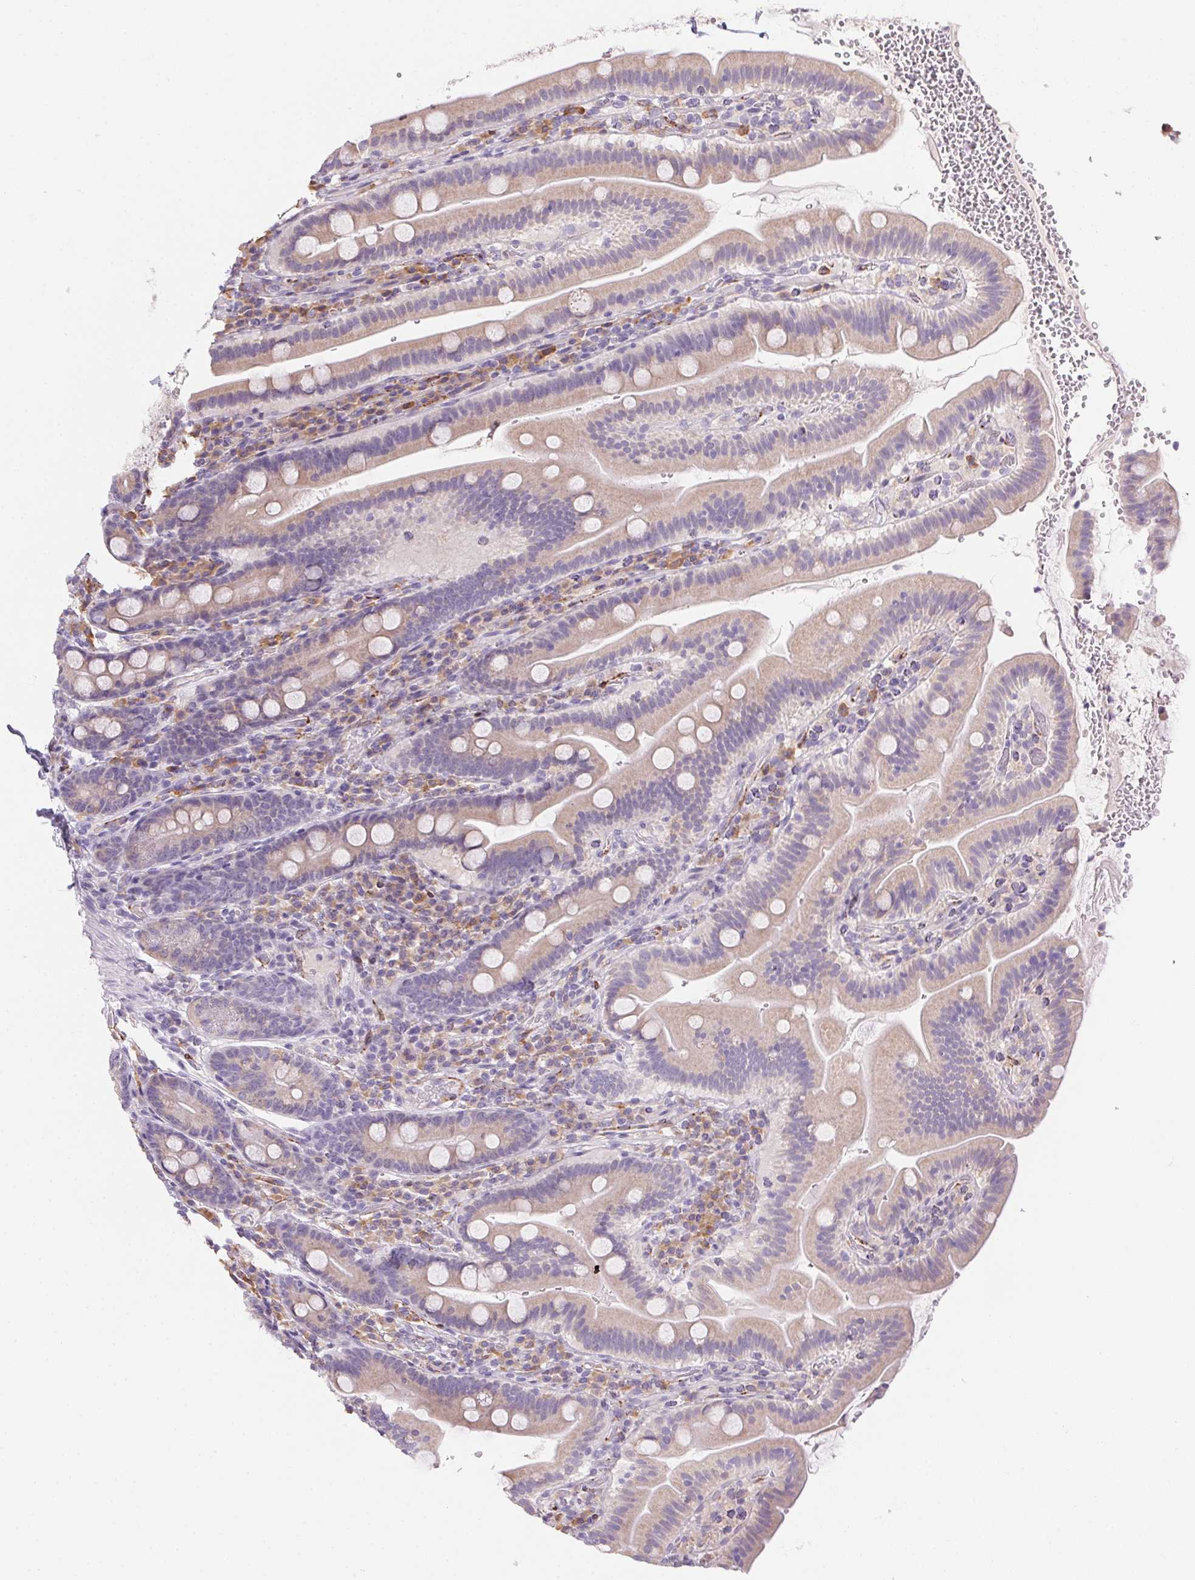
{"staining": {"intensity": "weak", "quantity": "25%-75%", "location": "cytoplasmic/membranous"}, "tissue": "small intestine", "cell_type": "Glandular cells", "image_type": "normal", "snomed": [{"axis": "morphology", "description": "Normal tissue, NOS"}, {"axis": "topography", "description": "Small intestine"}], "caption": "A brown stain highlights weak cytoplasmic/membranous staining of a protein in glandular cells of normal small intestine. (DAB IHC with brightfield microscopy, high magnification).", "gene": "HRC", "patient": {"sex": "male", "age": 26}}